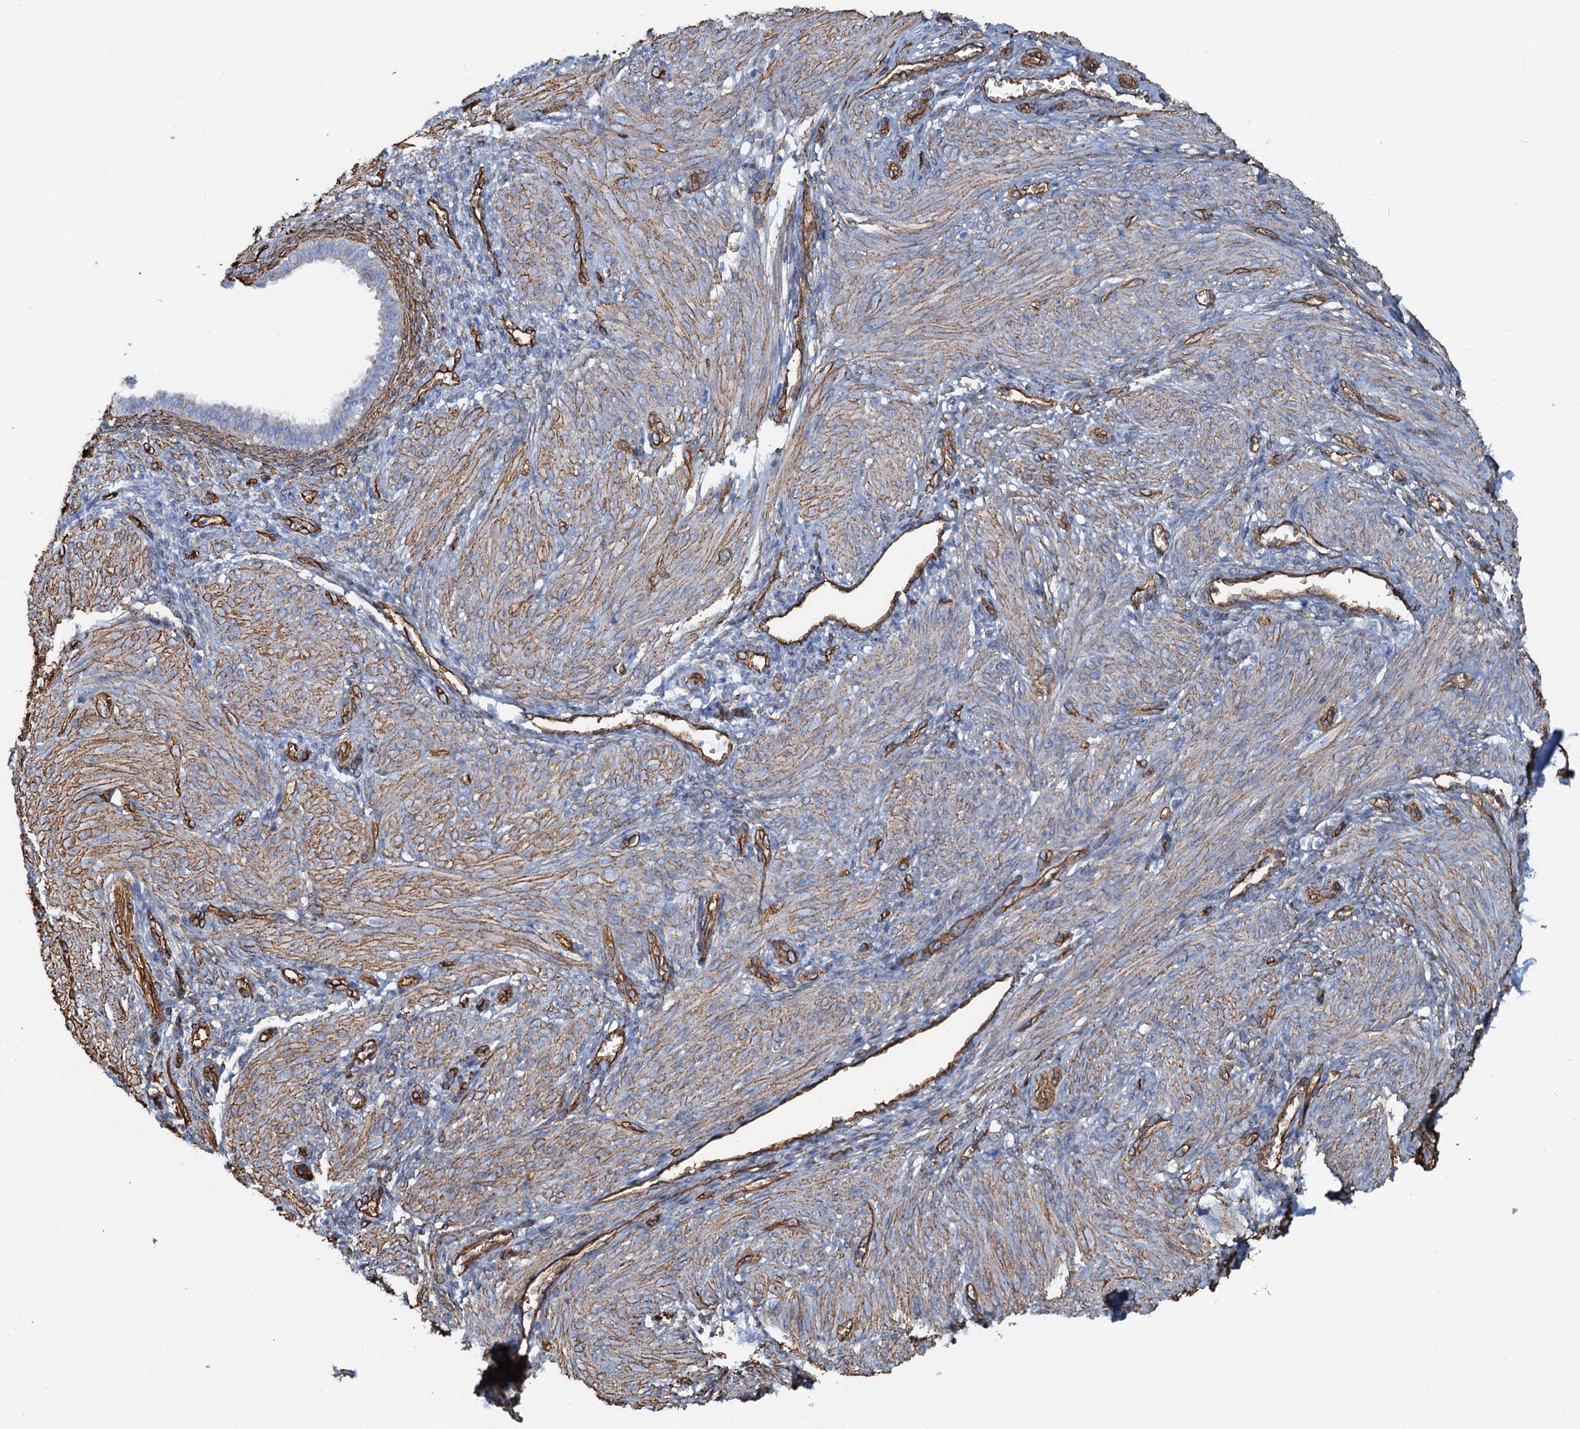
{"staining": {"intensity": "weak", "quantity": "25%-75%", "location": "cytoplasmic/membranous"}, "tissue": "smooth muscle", "cell_type": "Smooth muscle cells", "image_type": "normal", "snomed": [{"axis": "morphology", "description": "Normal tissue, NOS"}, {"axis": "topography", "description": "Smooth muscle"}], "caption": "Protein expression analysis of benign smooth muscle displays weak cytoplasmic/membranous staining in about 25%-75% of smooth muscle cells.", "gene": "DGKG", "patient": {"sex": "female", "age": 39}}